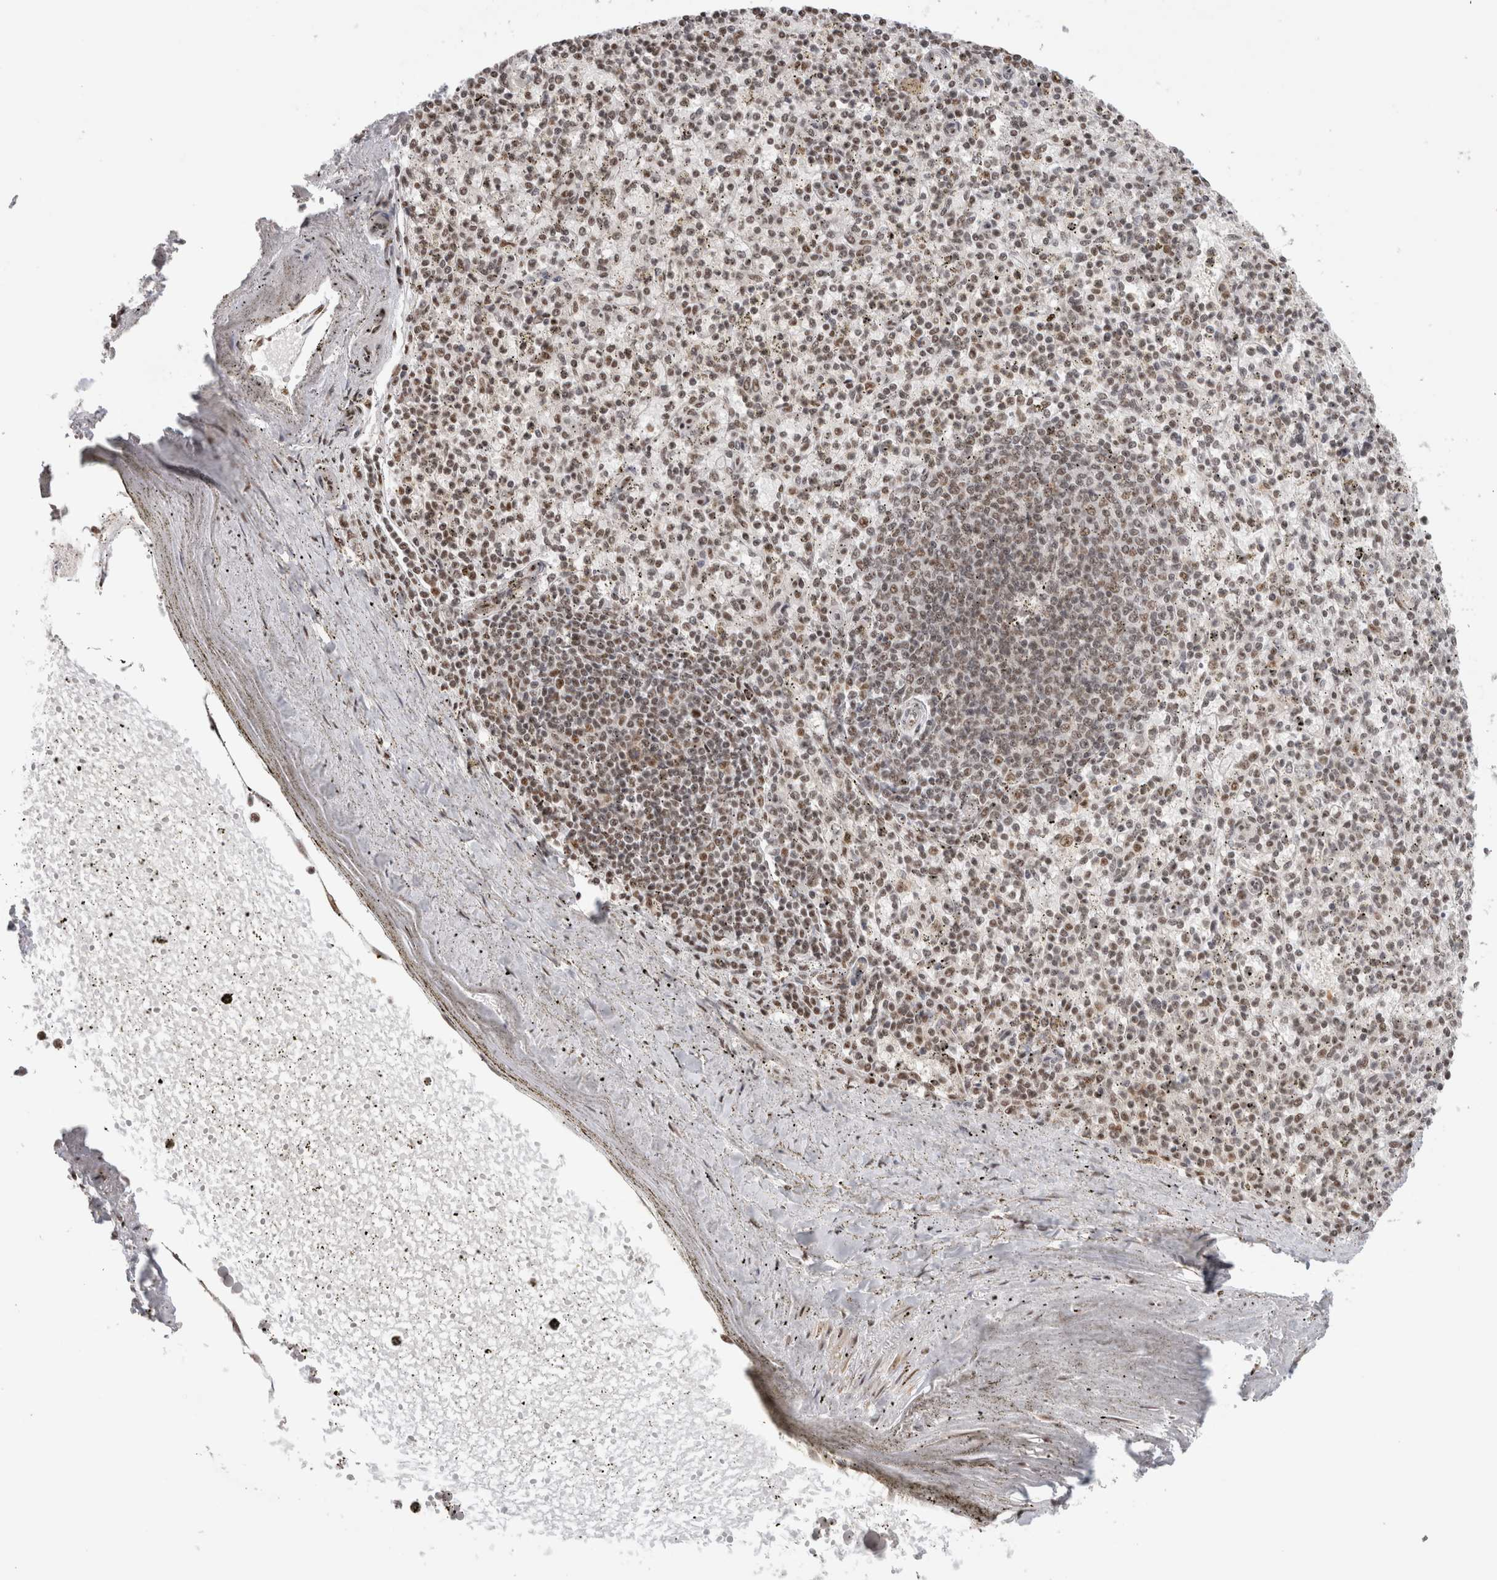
{"staining": {"intensity": "weak", "quantity": ">75%", "location": "nuclear"}, "tissue": "spleen", "cell_type": "Cells in red pulp", "image_type": "normal", "snomed": [{"axis": "morphology", "description": "Normal tissue, NOS"}, {"axis": "topography", "description": "Spleen"}], "caption": "About >75% of cells in red pulp in benign spleen reveal weak nuclear protein staining as visualized by brown immunohistochemical staining.", "gene": "EBNA1BP2", "patient": {"sex": "male", "age": 72}}